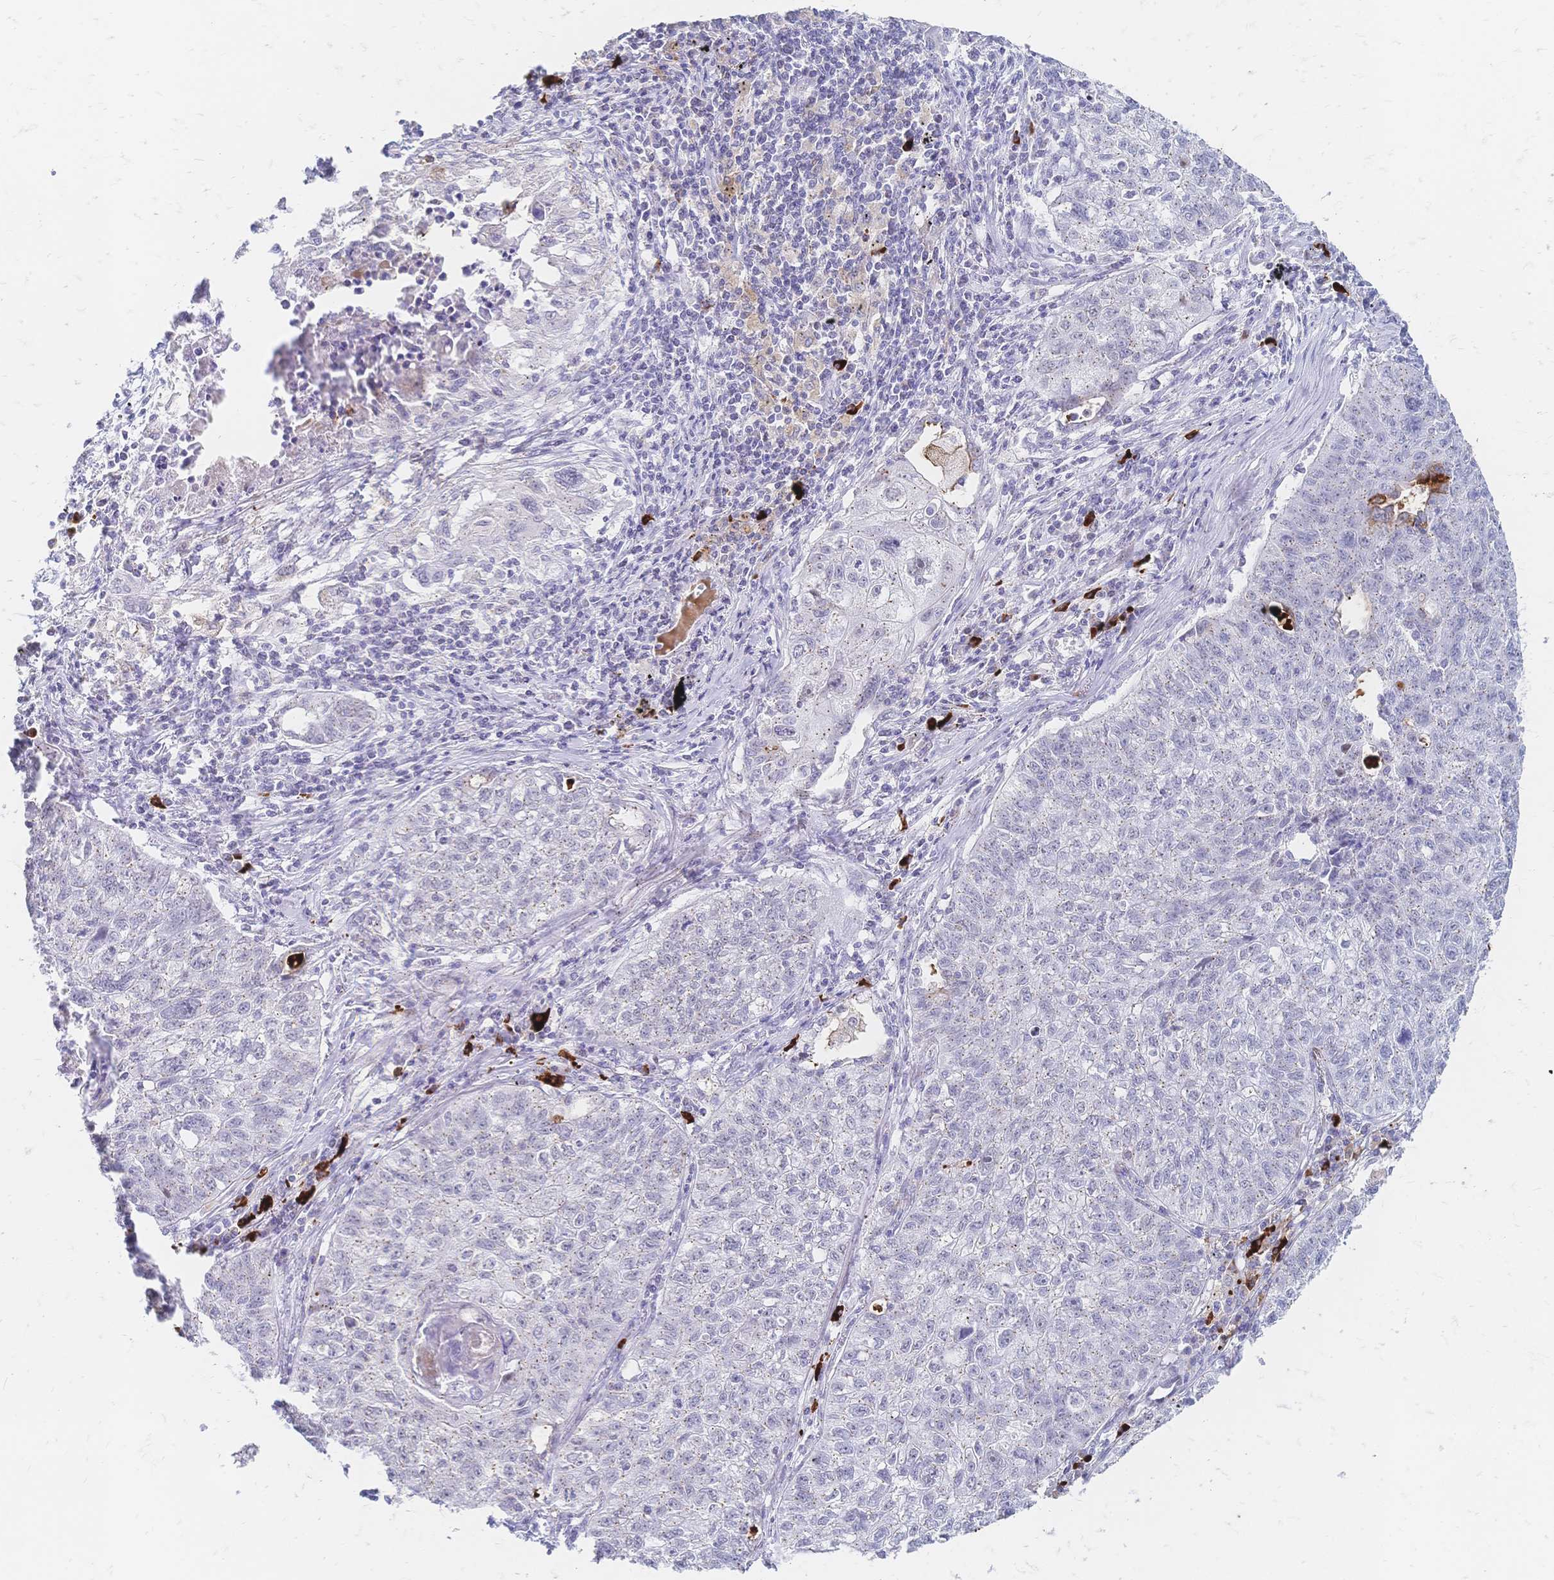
{"staining": {"intensity": "negative", "quantity": "none", "location": "none"}, "tissue": "lung cancer", "cell_type": "Tumor cells", "image_type": "cancer", "snomed": [{"axis": "morphology", "description": "Normal morphology"}, {"axis": "morphology", "description": "Aneuploidy"}, {"axis": "morphology", "description": "Squamous cell carcinoma, NOS"}, {"axis": "topography", "description": "Lymph node"}, {"axis": "topography", "description": "Lung"}], "caption": "Immunohistochemistry (IHC) photomicrograph of neoplastic tissue: lung aneuploidy stained with DAB exhibits no significant protein expression in tumor cells. Brightfield microscopy of immunohistochemistry (IHC) stained with DAB (3,3'-diaminobenzidine) (brown) and hematoxylin (blue), captured at high magnification.", "gene": "PSORS1C2", "patient": {"sex": "female", "age": 76}}